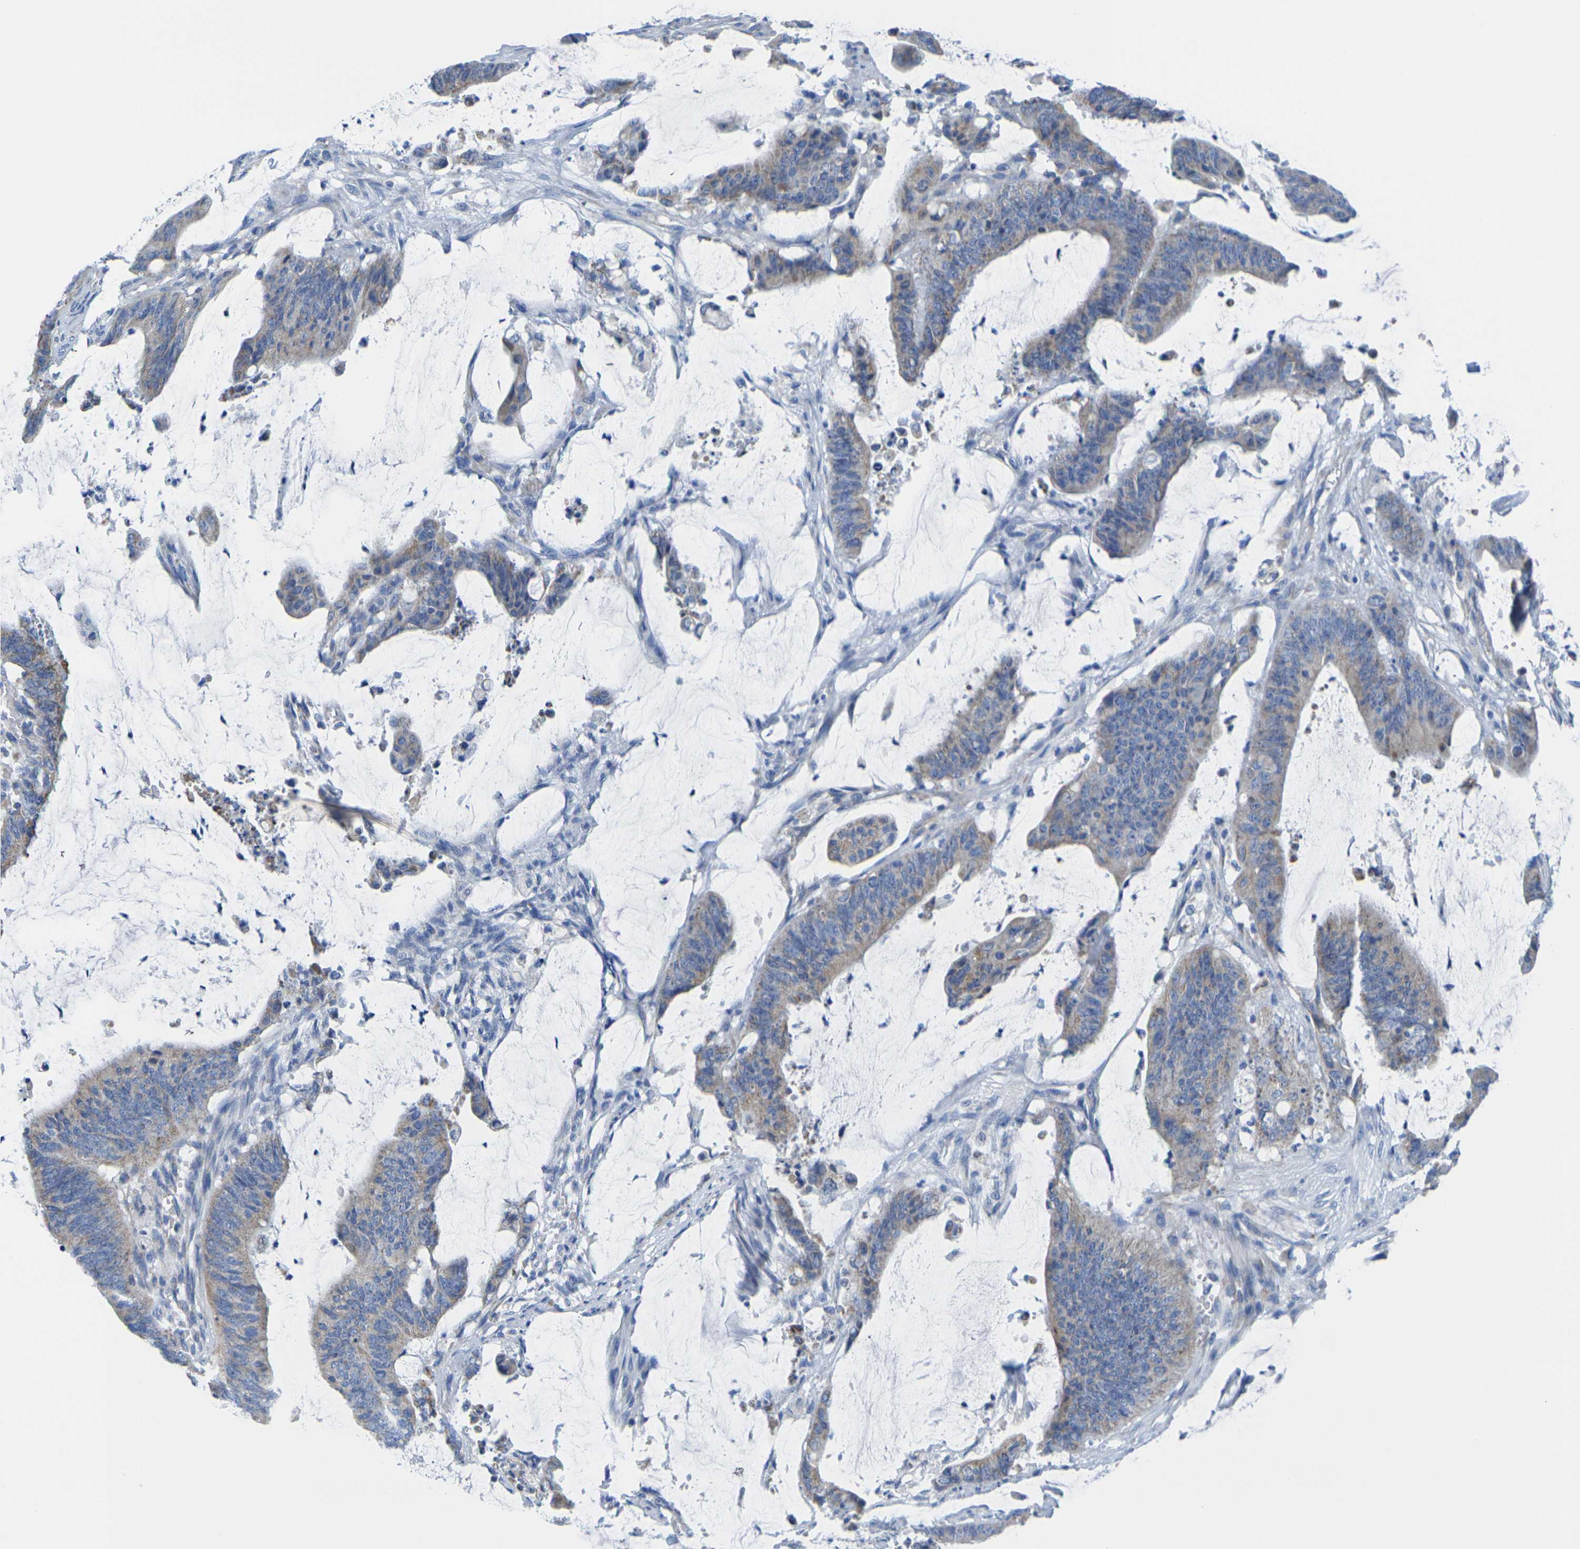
{"staining": {"intensity": "weak", "quantity": "<25%", "location": "cytoplasmic/membranous"}, "tissue": "colorectal cancer", "cell_type": "Tumor cells", "image_type": "cancer", "snomed": [{"axis": "morphology", "description": "Adenocarcinoma, NOS"}, {"axis": "topography", "description": "Rectum"}], "caption": "An immunohistochemistry (IHC) image of adenocarcinoma (colorectal) is shown. There is no staining in tumor cells of adenocarcinoma (colorectal). The staining is performed using DAB brown chromogen with nuclei counter-stained in using hematoxylin.", "gene": "TMEM204", "patient": {"sex": "female", "age": 66}}